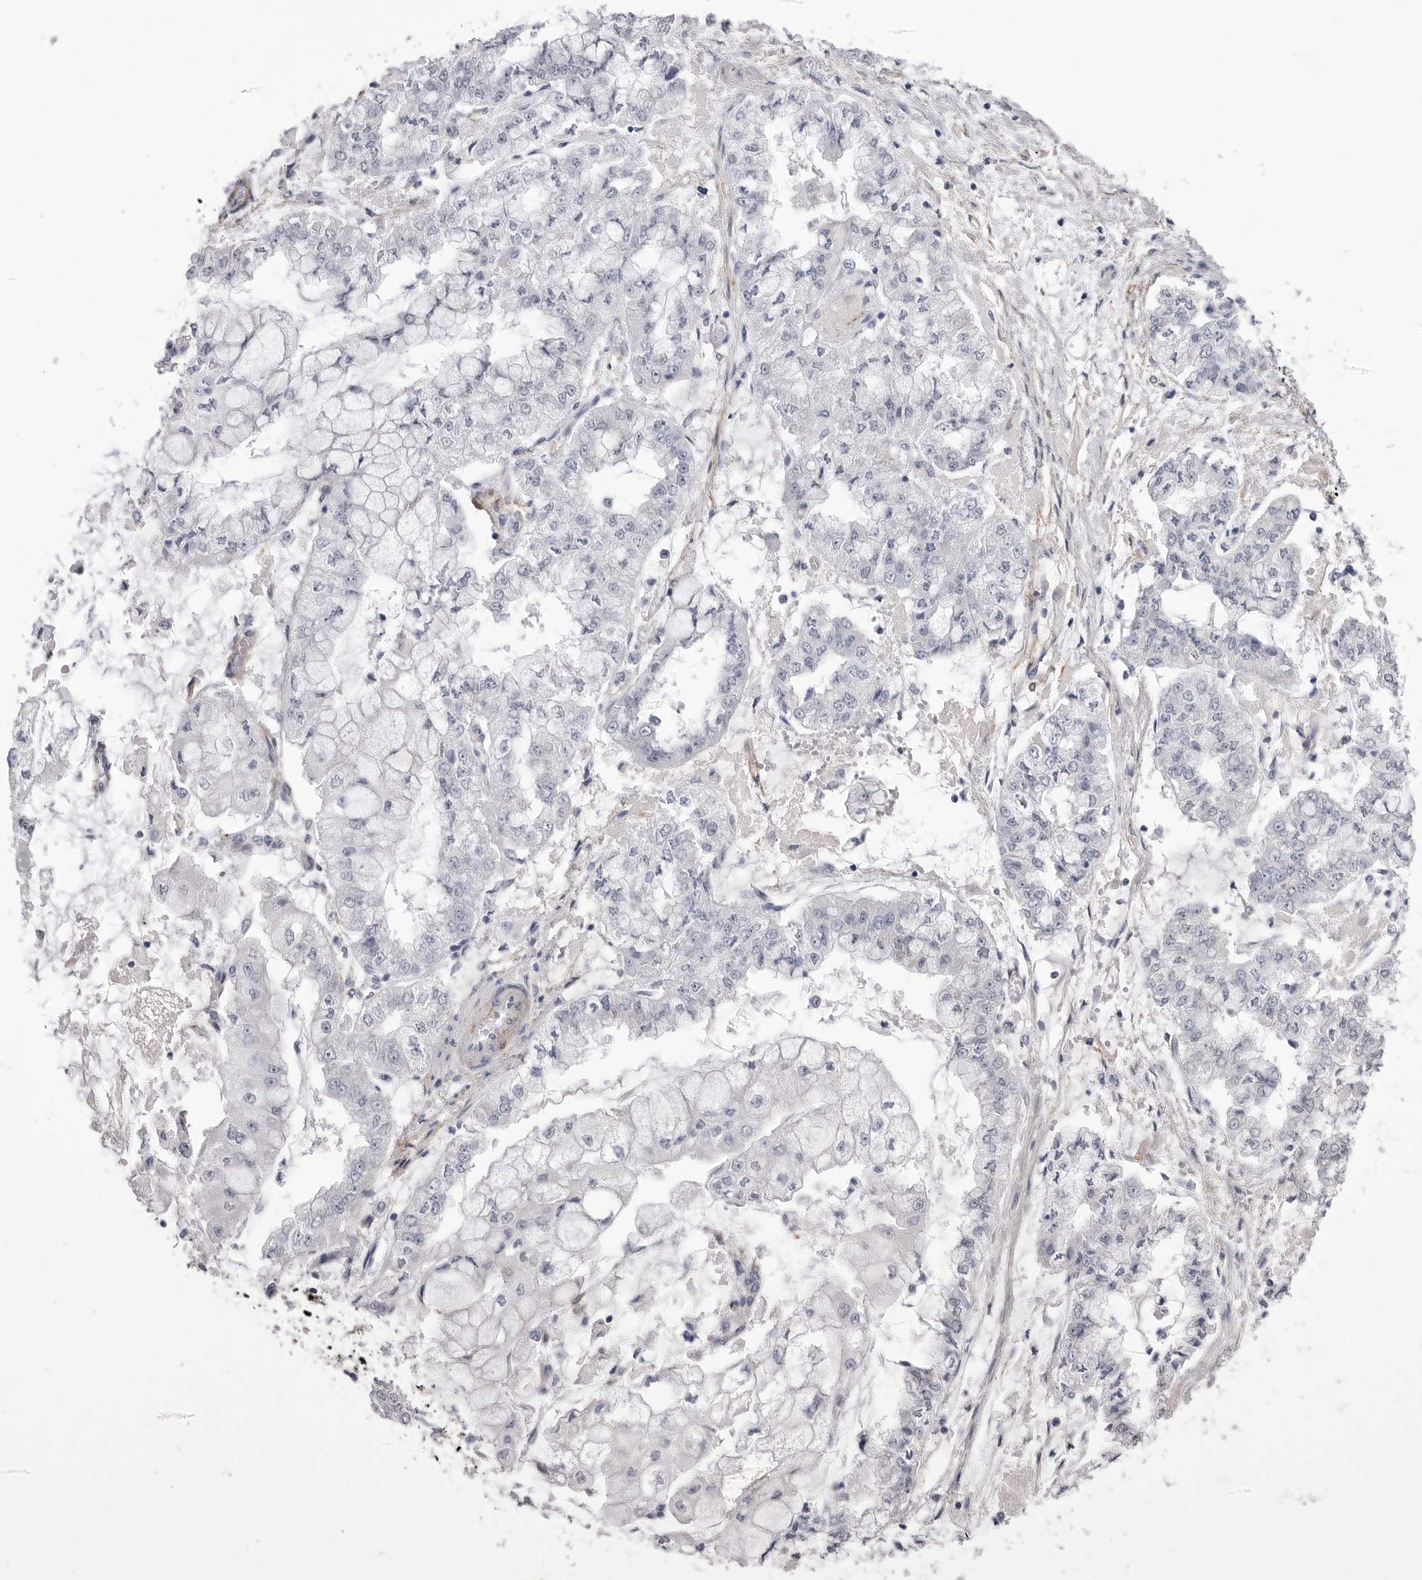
{"staining": {"intensity": "negative", "quantity": "none", "location": "none"}, "tissue": "stomach cancer", "cell_type": "Tumor cells", "image_type": "cancer", "snomed": [{"axis": "morphology", "description": "Adenocarcinoma, NOS"}, {"axis": "topography", "description": "Stomach"}], "caption": "Histopathology image shows no protein staining in tumor cells of stomach cancer (adenocarcinoma) tissue.", "gene": "AKAP12", "patient": {"sex": "male", "age": 76}}